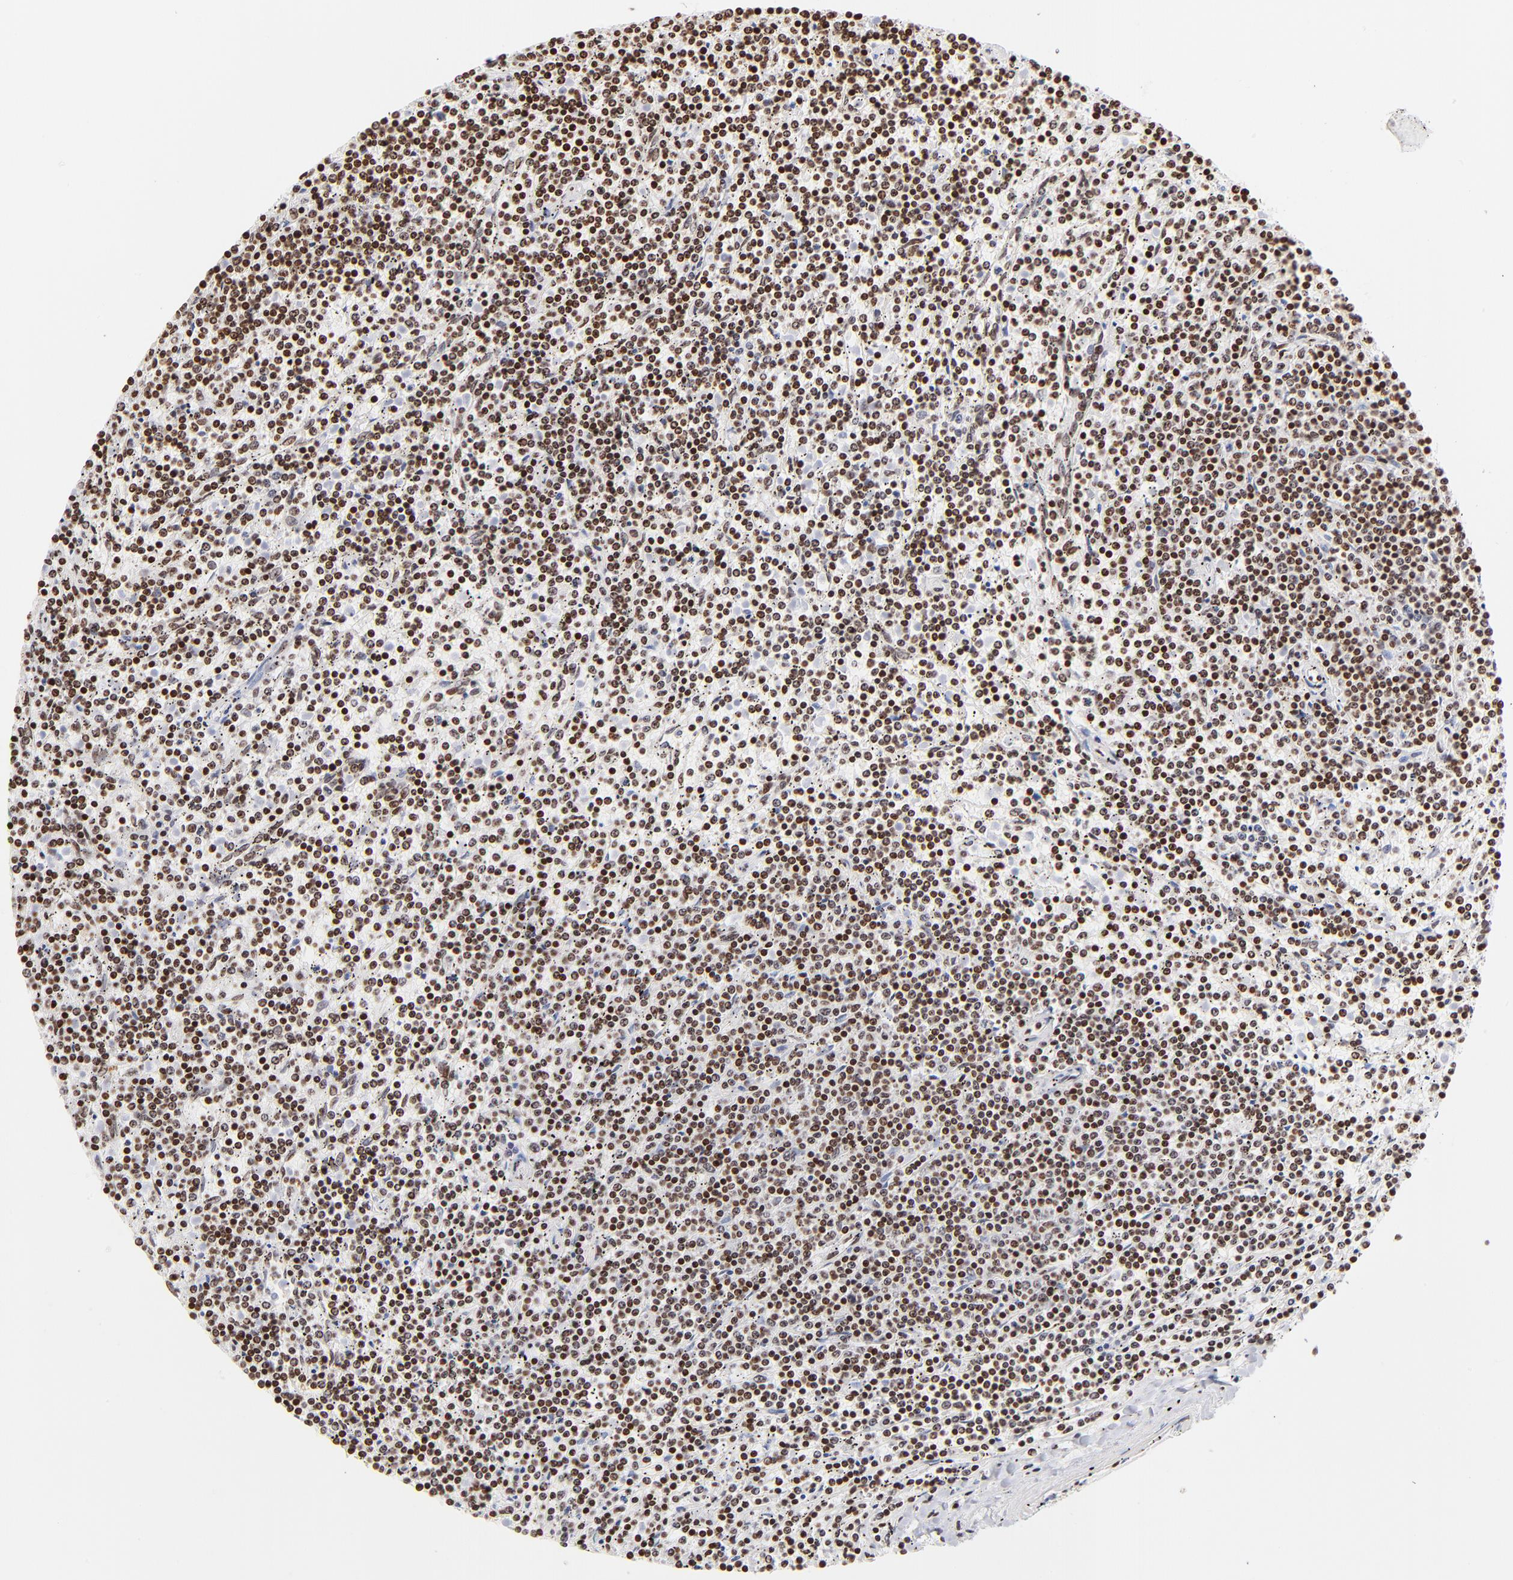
{"staining": {"intensity": "strong", "quantity": ">75%", "location": "nuclear"}, "tissue": "lymphoma", "cell_type": "Tumor cells", "image_type": "cancer", "snomed": [{"axis": "morphology", "description": "Malignant lymphoma, non-Hodgkin's type, Low grade"}, {"axis": "topography", "description": "Spleen"}], "caption": "Brown immunohistochemical staining in human lymphoma demonstrates strong nuclear expression in about >75% of tumor cells.", "gene": "RTL4", "patient": {"sex": "female", "age": 50}}